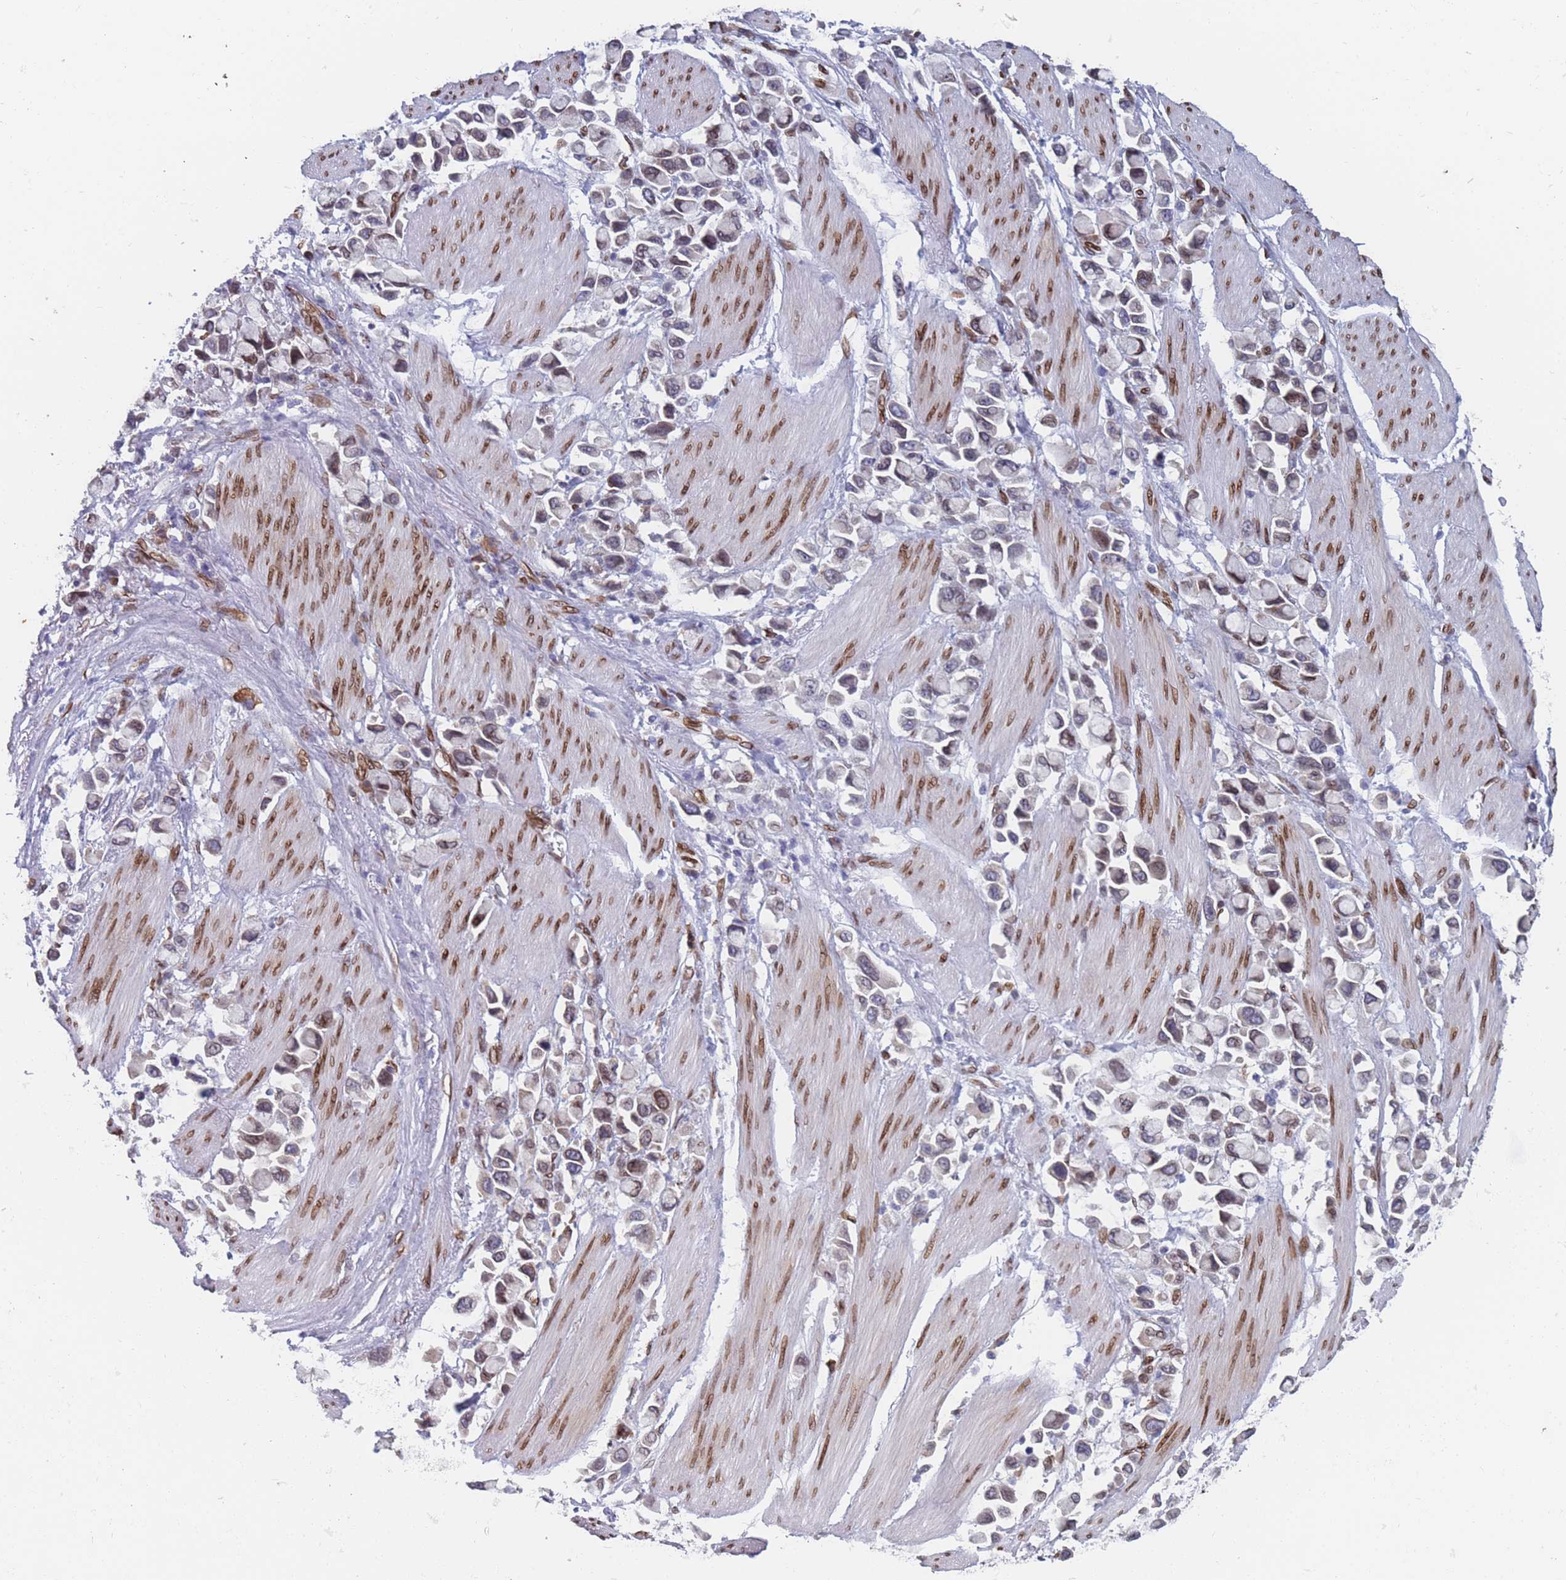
{"staining": {"intensity": "weak", "quantity": "25%-75%", "location": "cytoplasmic/membranous,nuclear"}, "tissue": "stomach cancer", "cell_type": "Tumor cells", "image_type": "cancer", "snomed": [{"axis": "morphology", "description": "Adenocarcinoma, NOS"}, {"axis": "topography", "description": "Stomach"}], "caption": "Protein staining by immunohistochemistry (IHC) displays weak cytoplasmic/membranous and nuclear staining in about 25%-75% of tumor cells in stomach cancer. Immunohistochemistry (ihc) stains the protein of interest in brown and the nuclei are stained blue.", "gene": "ZBTB1", "patient": {"sex": "female", "age": 81}}